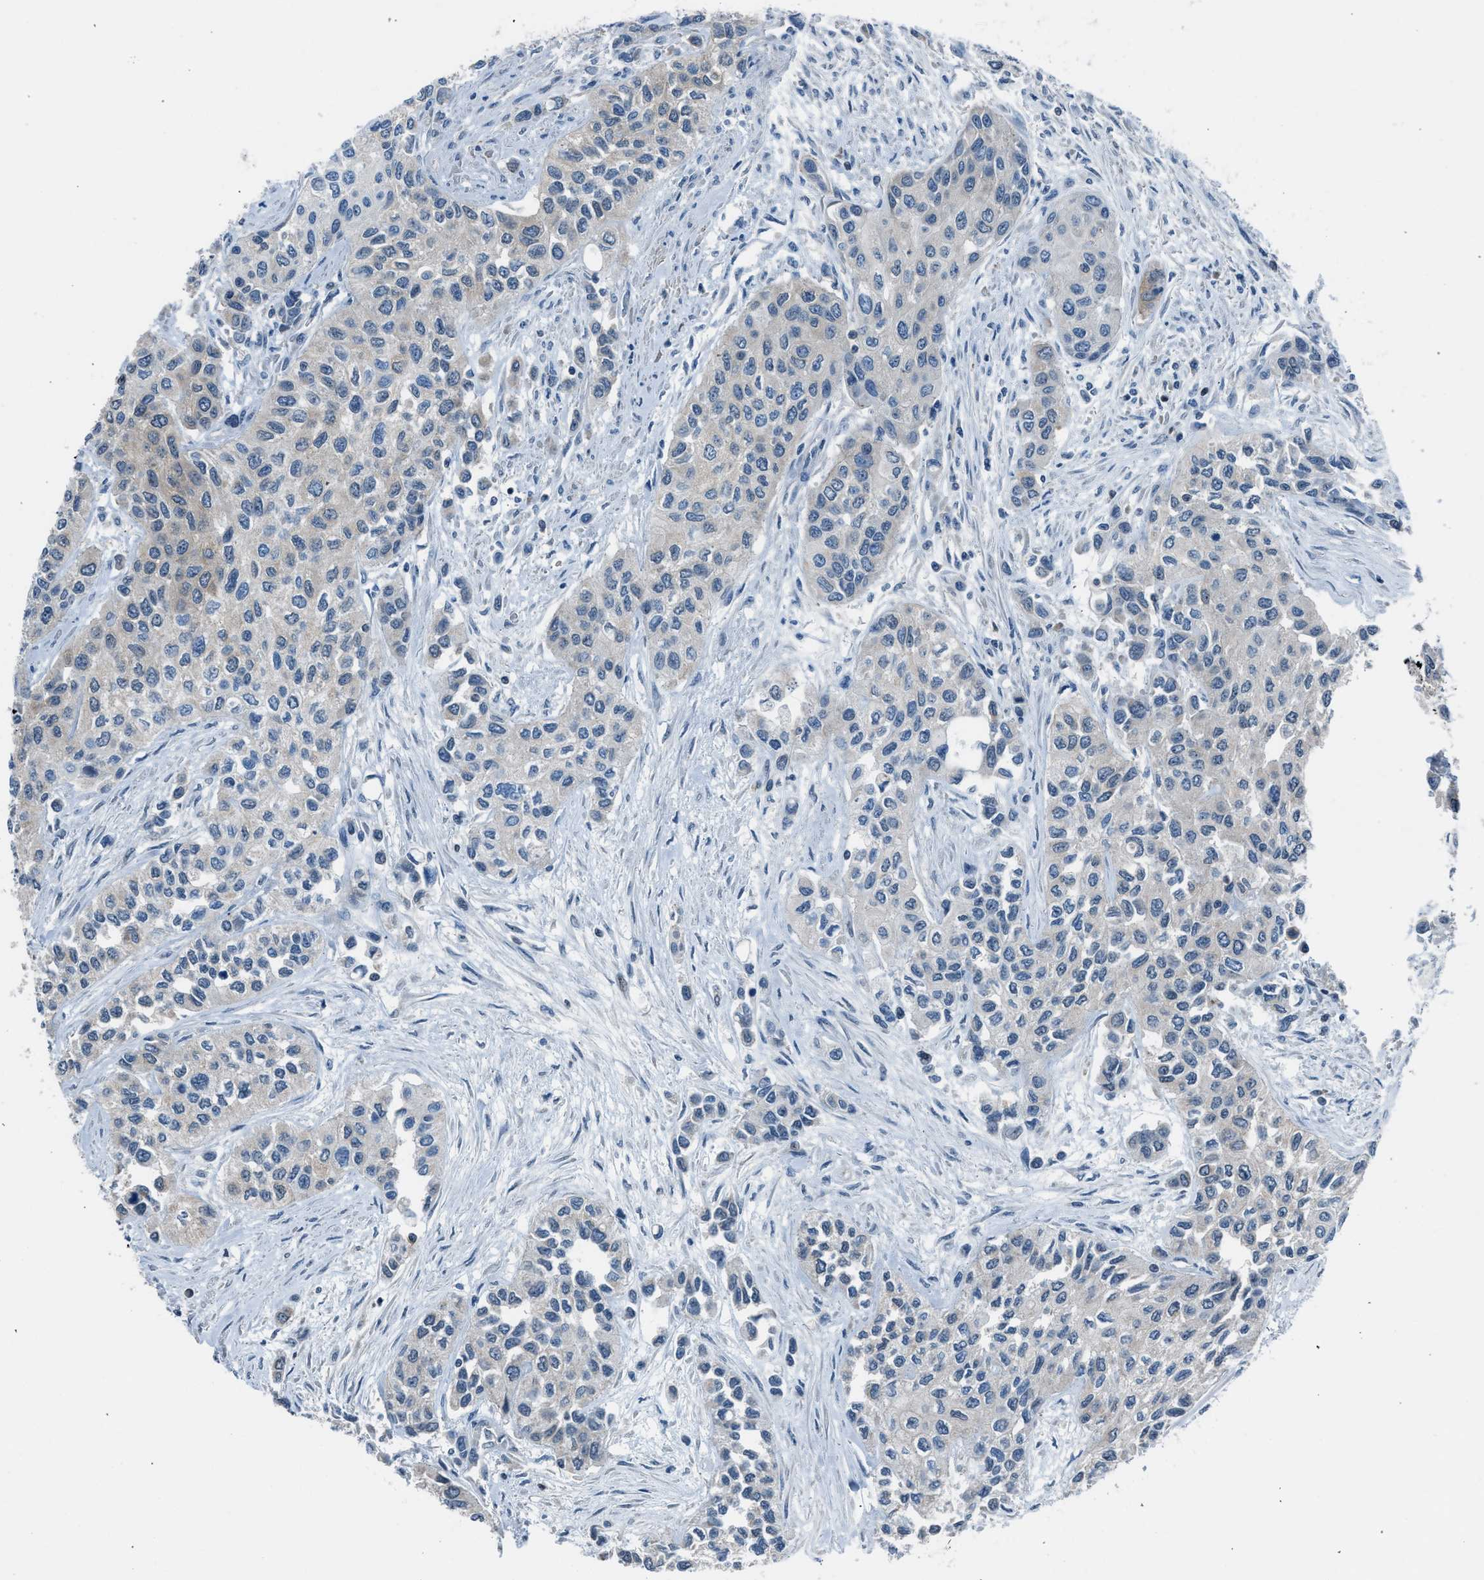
{"staining": {"intensity": "negative", "quantity": "none", "location": "none"}, "tissue": "urothelial cancer", "cell_type": "Tumor cells", "image_type": "cancer", "snomed": [{"axis": "morphology", "description": "Urothelial carcinoma, High grade"}, {"axis": "topography", "description": "Urinary bladder"}], "caption": "Tumor cells show no significant staining in urothelial cancer.", "gene": "LMLN", "patient": {"sex": "female", "age": 56}}